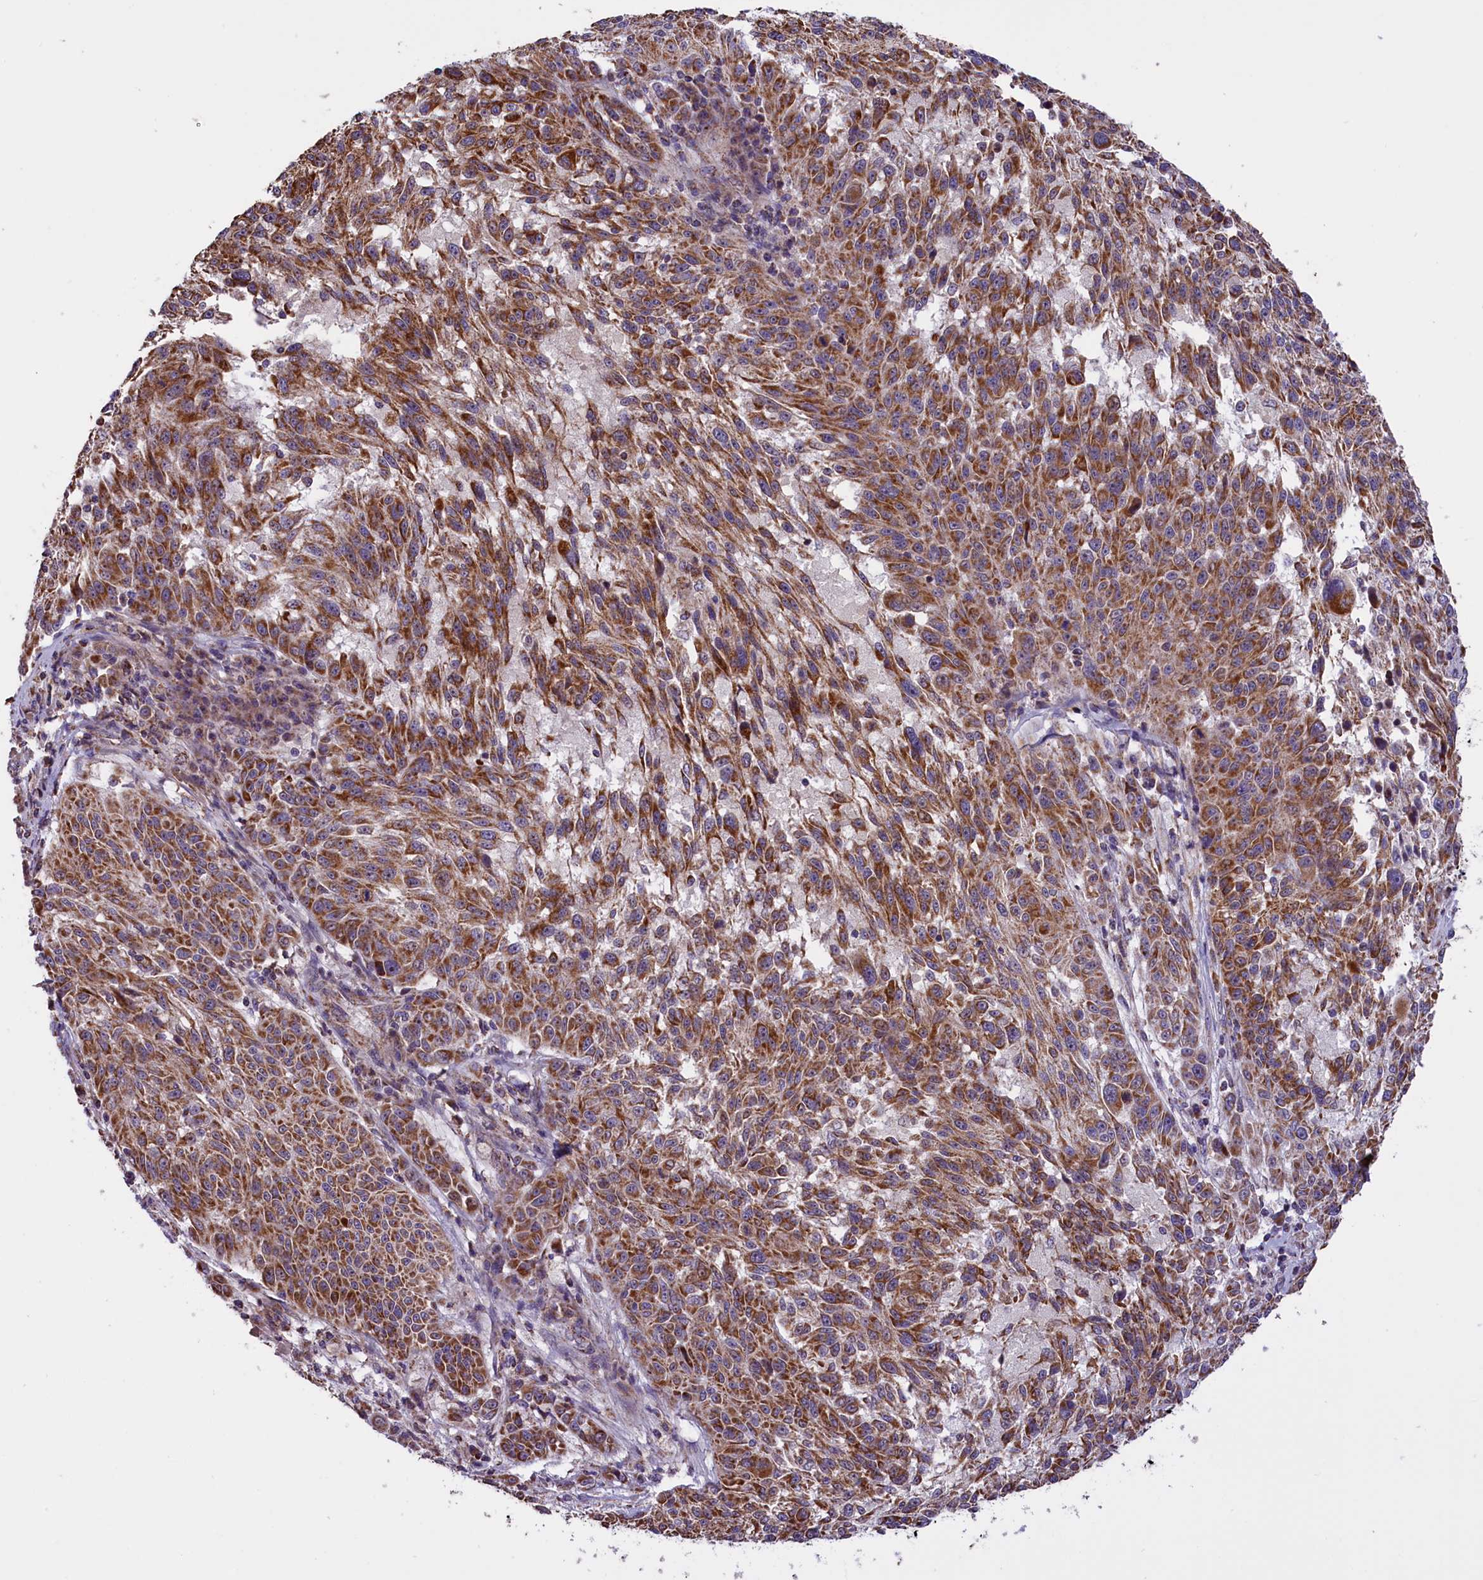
{"staining": {"intensity": "moderate", "quantity": ">75%", "location": "cytoplasmic/membranous"}, "tissue": "melanoma", "cell_type": "Tumor cells", "image_type": "cancer", "snomed": [{"axis": "morphology", "description": "Malignant melanoma, NOS"}, {"axis": "topography", "description": "Skin"}], "caption": "IHC histopathology image of human malignant melanoma stained for a protein (brown), which reveals medium levels of moderate cytoplasmic/membranous staining in about >75% of tumor cells.", "gene": "GLRX5", "patient": {"sex": "male", "age": 53}}